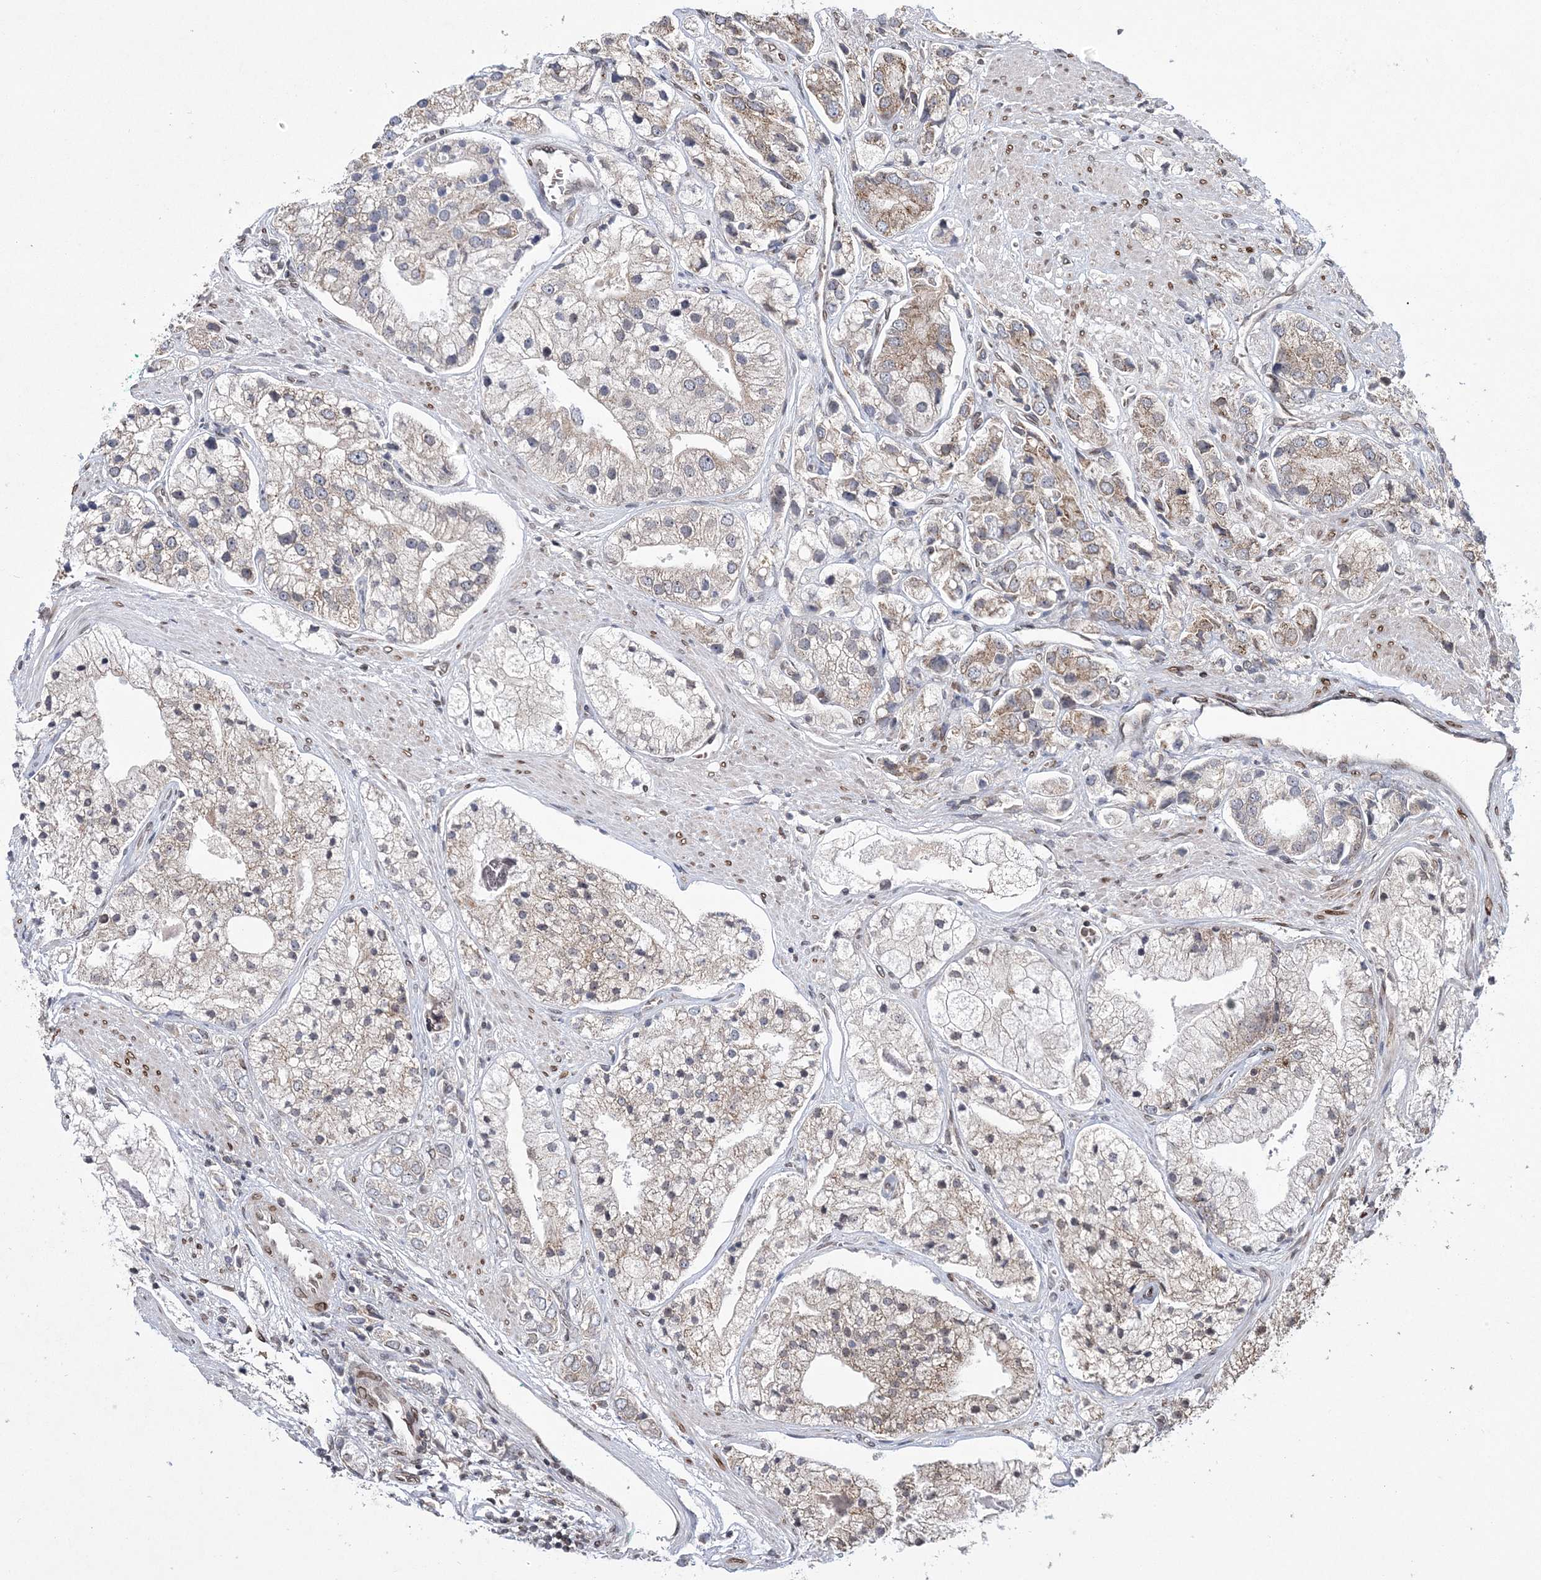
{"staining": {"intensity": "weak", "quantity": "<25%", "location": "cytoplasmic/membranous"}, "tissue": "prostate cancer", "cell_type": "Tumor cells", "image_type": "cancer", "snomed": [{"axis": "morphology", "description": "Adenocarcinoma, High grade"}, {"axis": "topography", "description": "Prostate"}], "caption": "DAB (3,3'-diaminobenzidine) immunohistochemical staining of prostate cancer exhibits no significant staining in tumor cells.", "gene": "DNAJC27", "patient": {"sex": "male", "age": 50}}